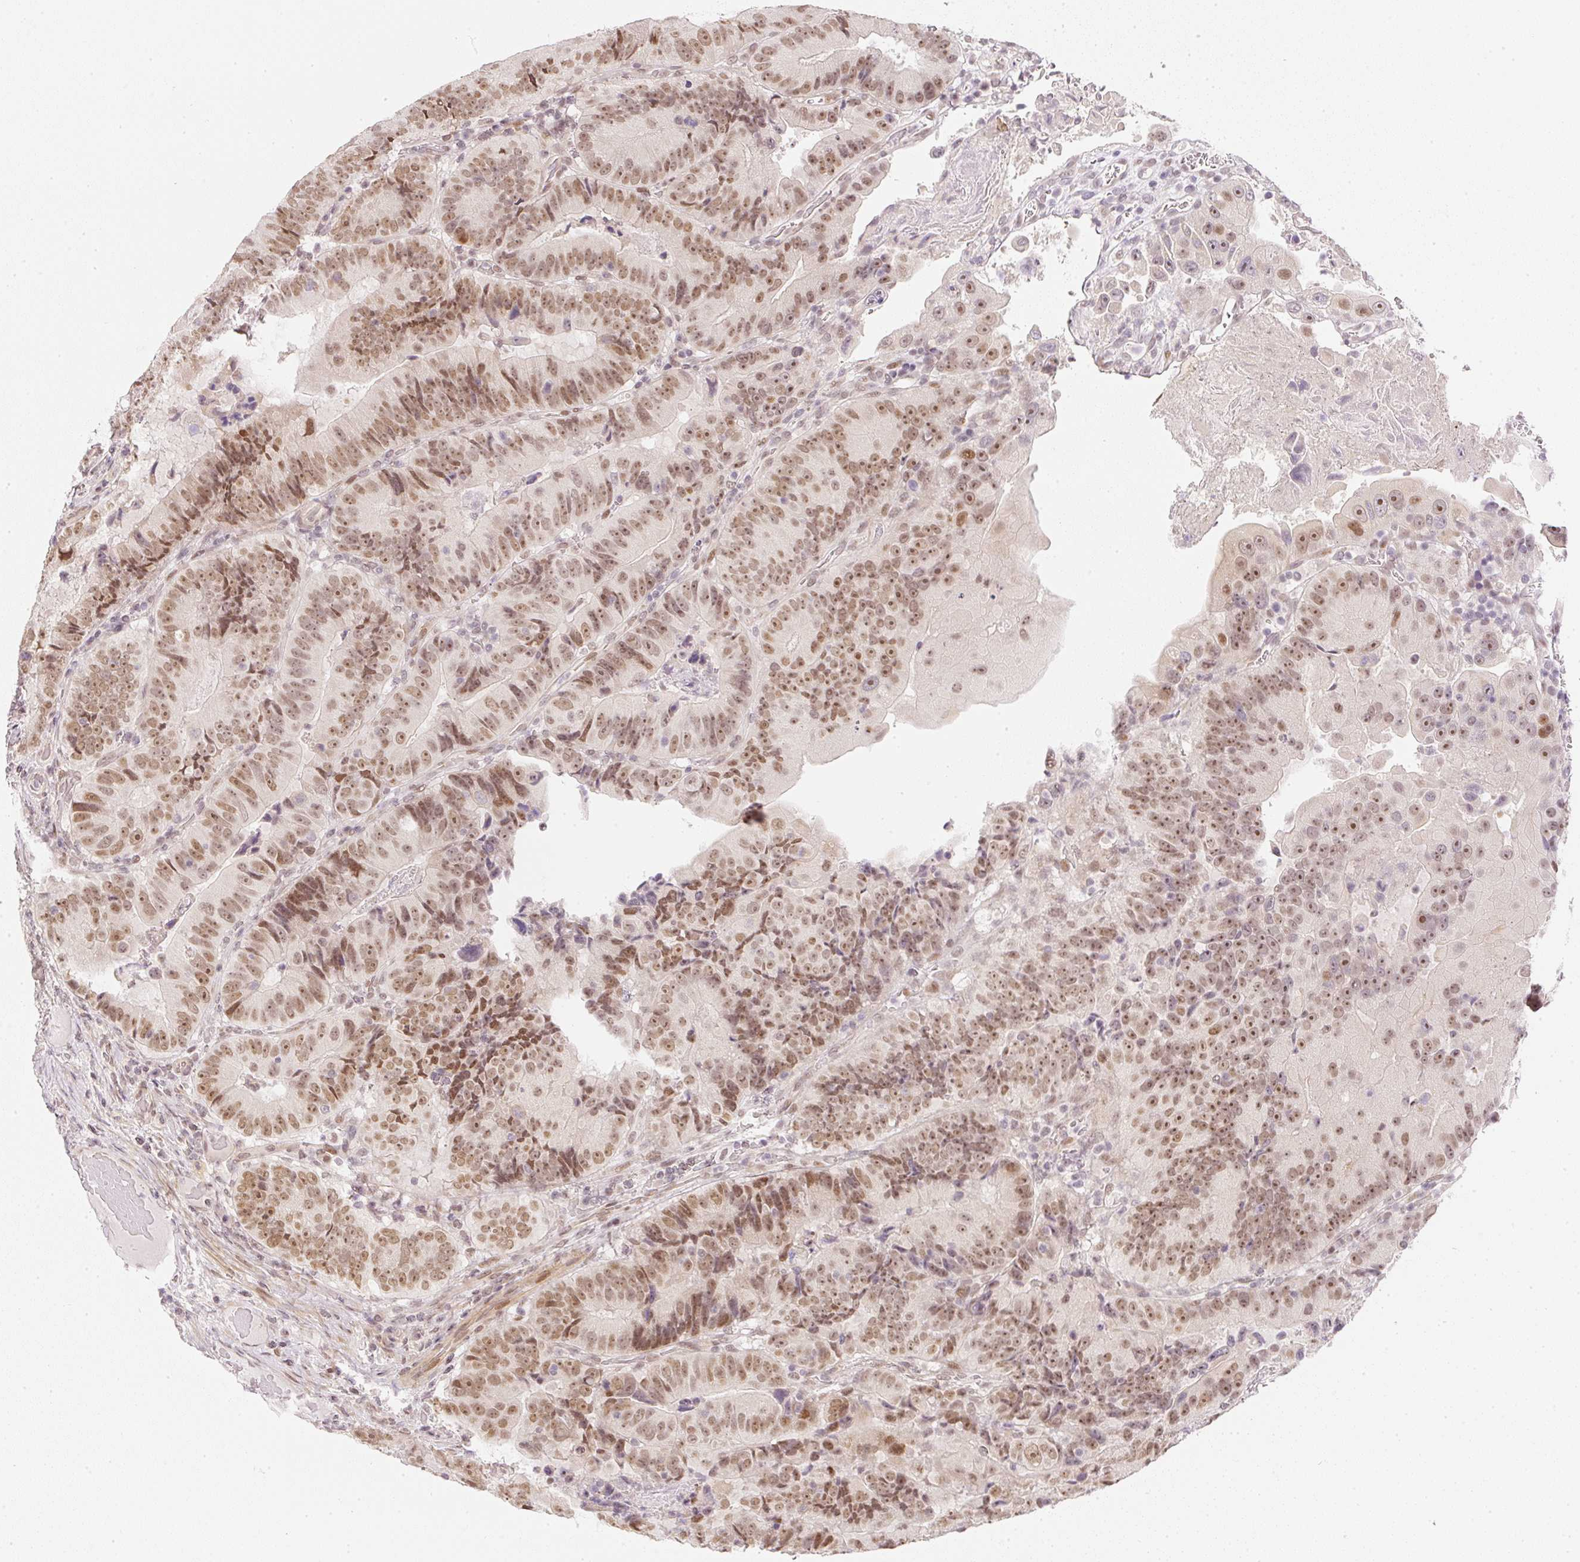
{"staining": {"intensity": "moderate", "quantity": ">75%", "location": "nuclear"}, "tissue": "colorectal cancer", "cell_type": "Tumor cells", "image_type": "cancer", "snomed": [{"axis": "morphology", "description": "Adenocarcinoma, NOS"}, {"axis": "topography", "description": "Colon"}], "caption": "This is an image of immunohistochemistry staining of colorectal adenocarcinoma, which shows moderate staining in the nuclear of tumor cells.", "gene": "DPPA4", "patient": {"sex": "female", "age": 86}}